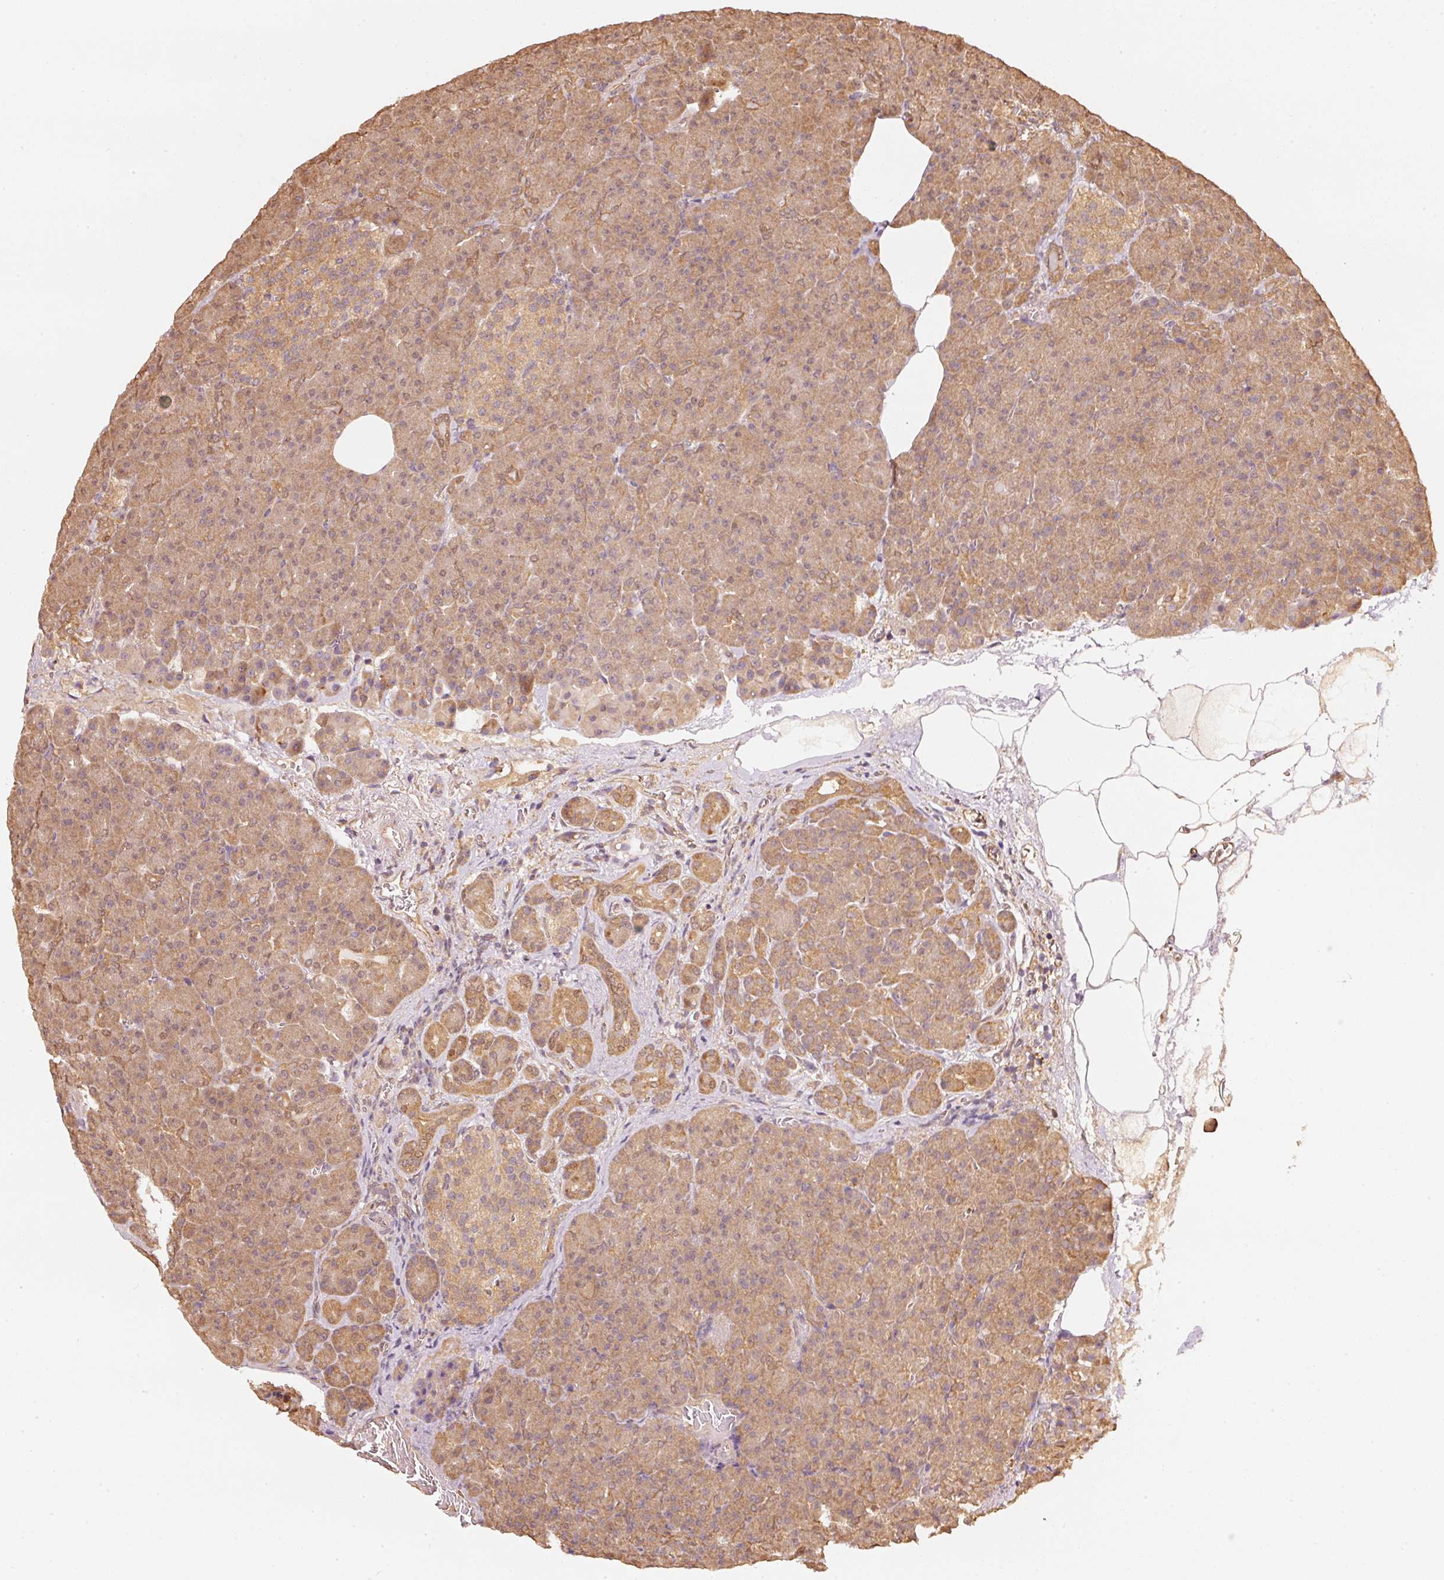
{"staining": {"intensity": "moderate", "quantity": ">75%", "location": "cytoplasmic/membranous"}, "tissue": "pancreas", "cell_type": "Exocrine glandular cells", "image_type": "normal", "snomed": [{"axis": "morphology", "description": "Normal tissue, NOS"}, {"axis": "topography", "description": "Pancreas"}], "caption": "Immunohistochemical staining of unremarkable human pancreas exhibits >75% levels of moderate cytoplasmic/membranous protein staining in about >75% of exocrine glandular cells.", "gene": "STAU1", "patient": {"sex": "female", "age": 74}}